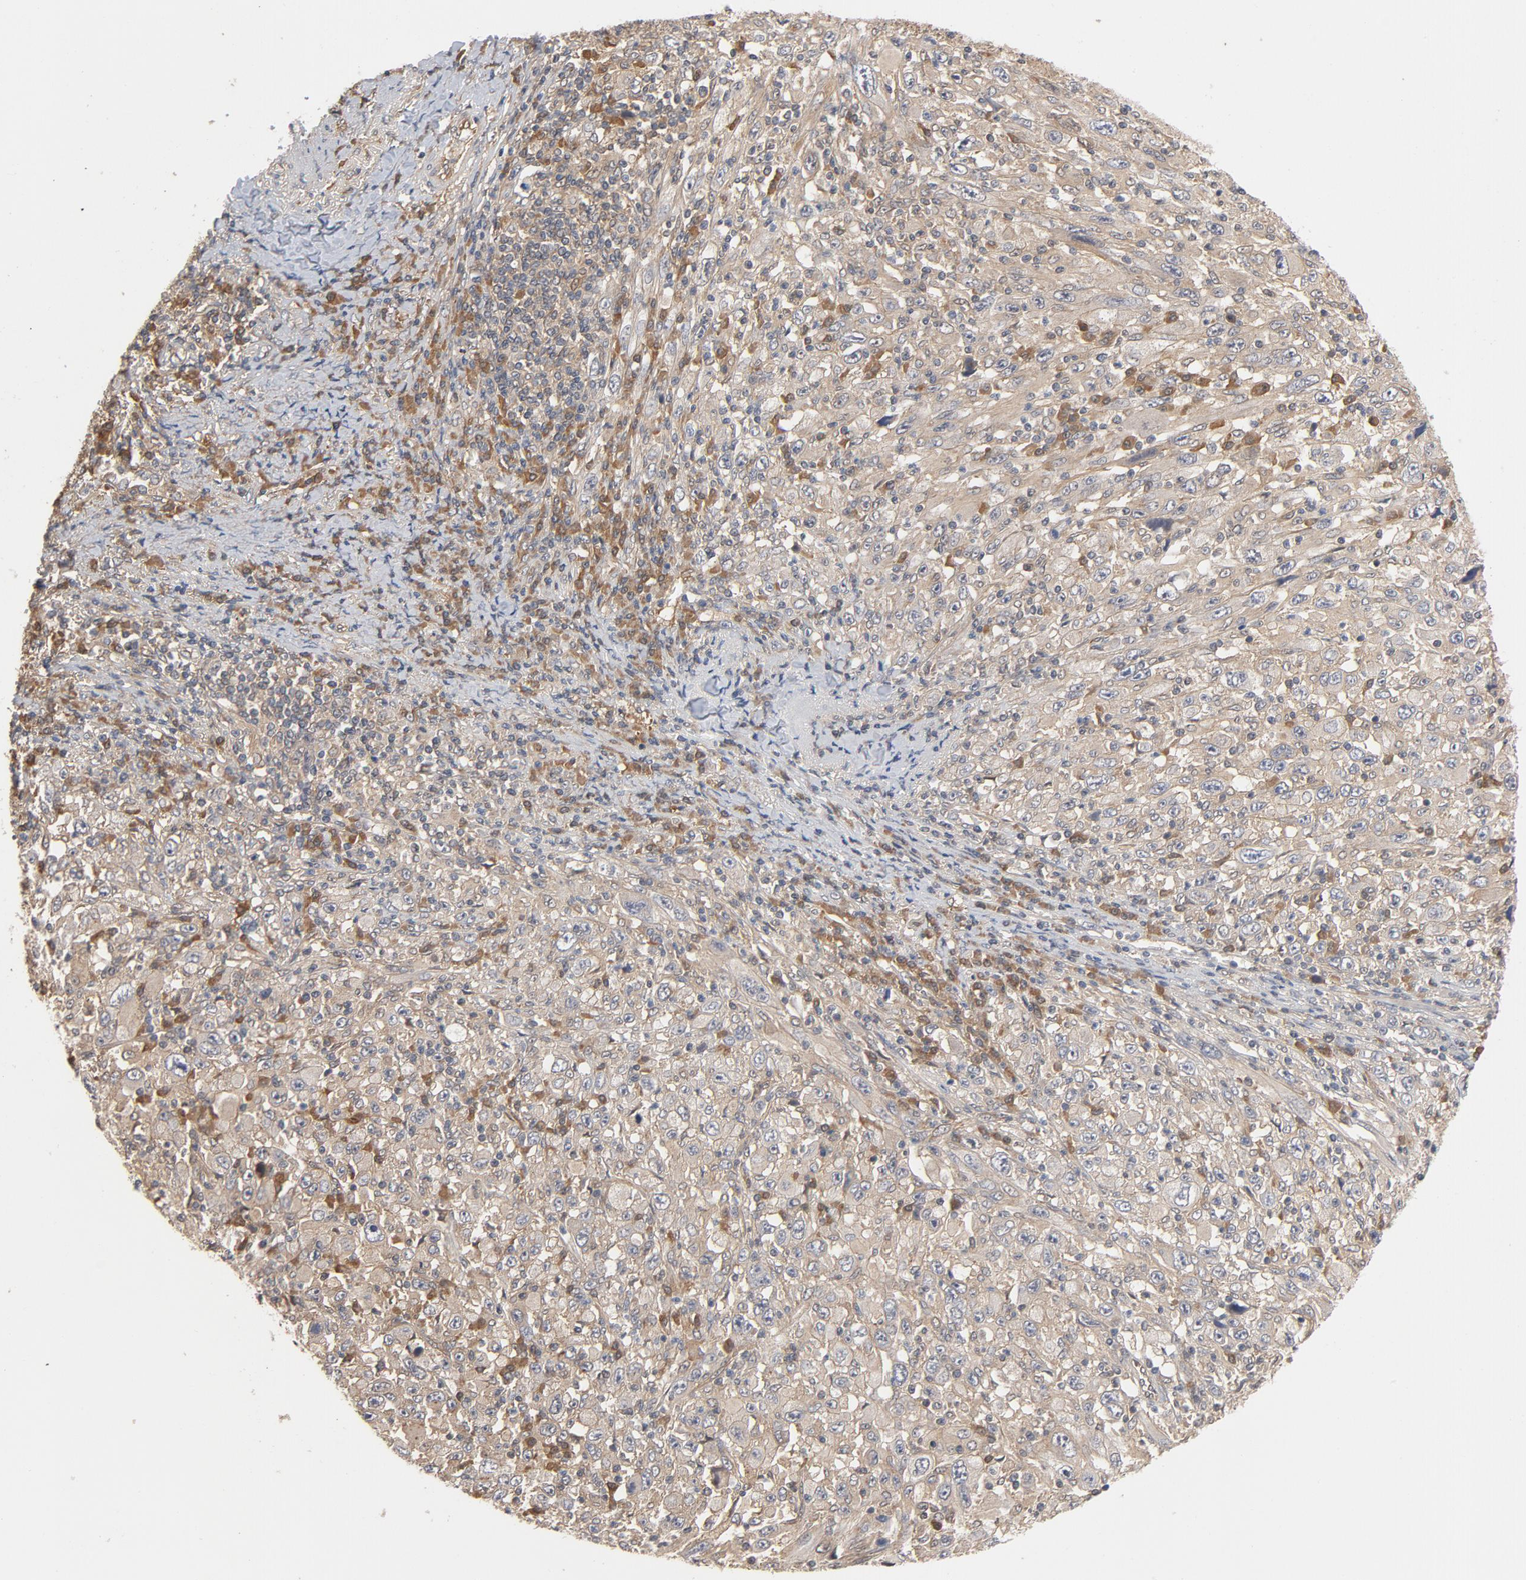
{"staining": {"intensity": "negative", "quantity": "none", "location": "none"}, "tissue": "melanoma", "cell_type": "Tumor cells", "image_type": "cancer", "snomed": [{"axis": "morphology", "description": "Malignant melanoma, Metastatic site"}, {"axis": "topography", "description": "Skin"}], "caption": "Tumor cells are negative for brown protein staining in malignant melanoma (metastatic site).", "gene": "PITPNM2", "patient": {"sex": "female", "age": 56}}